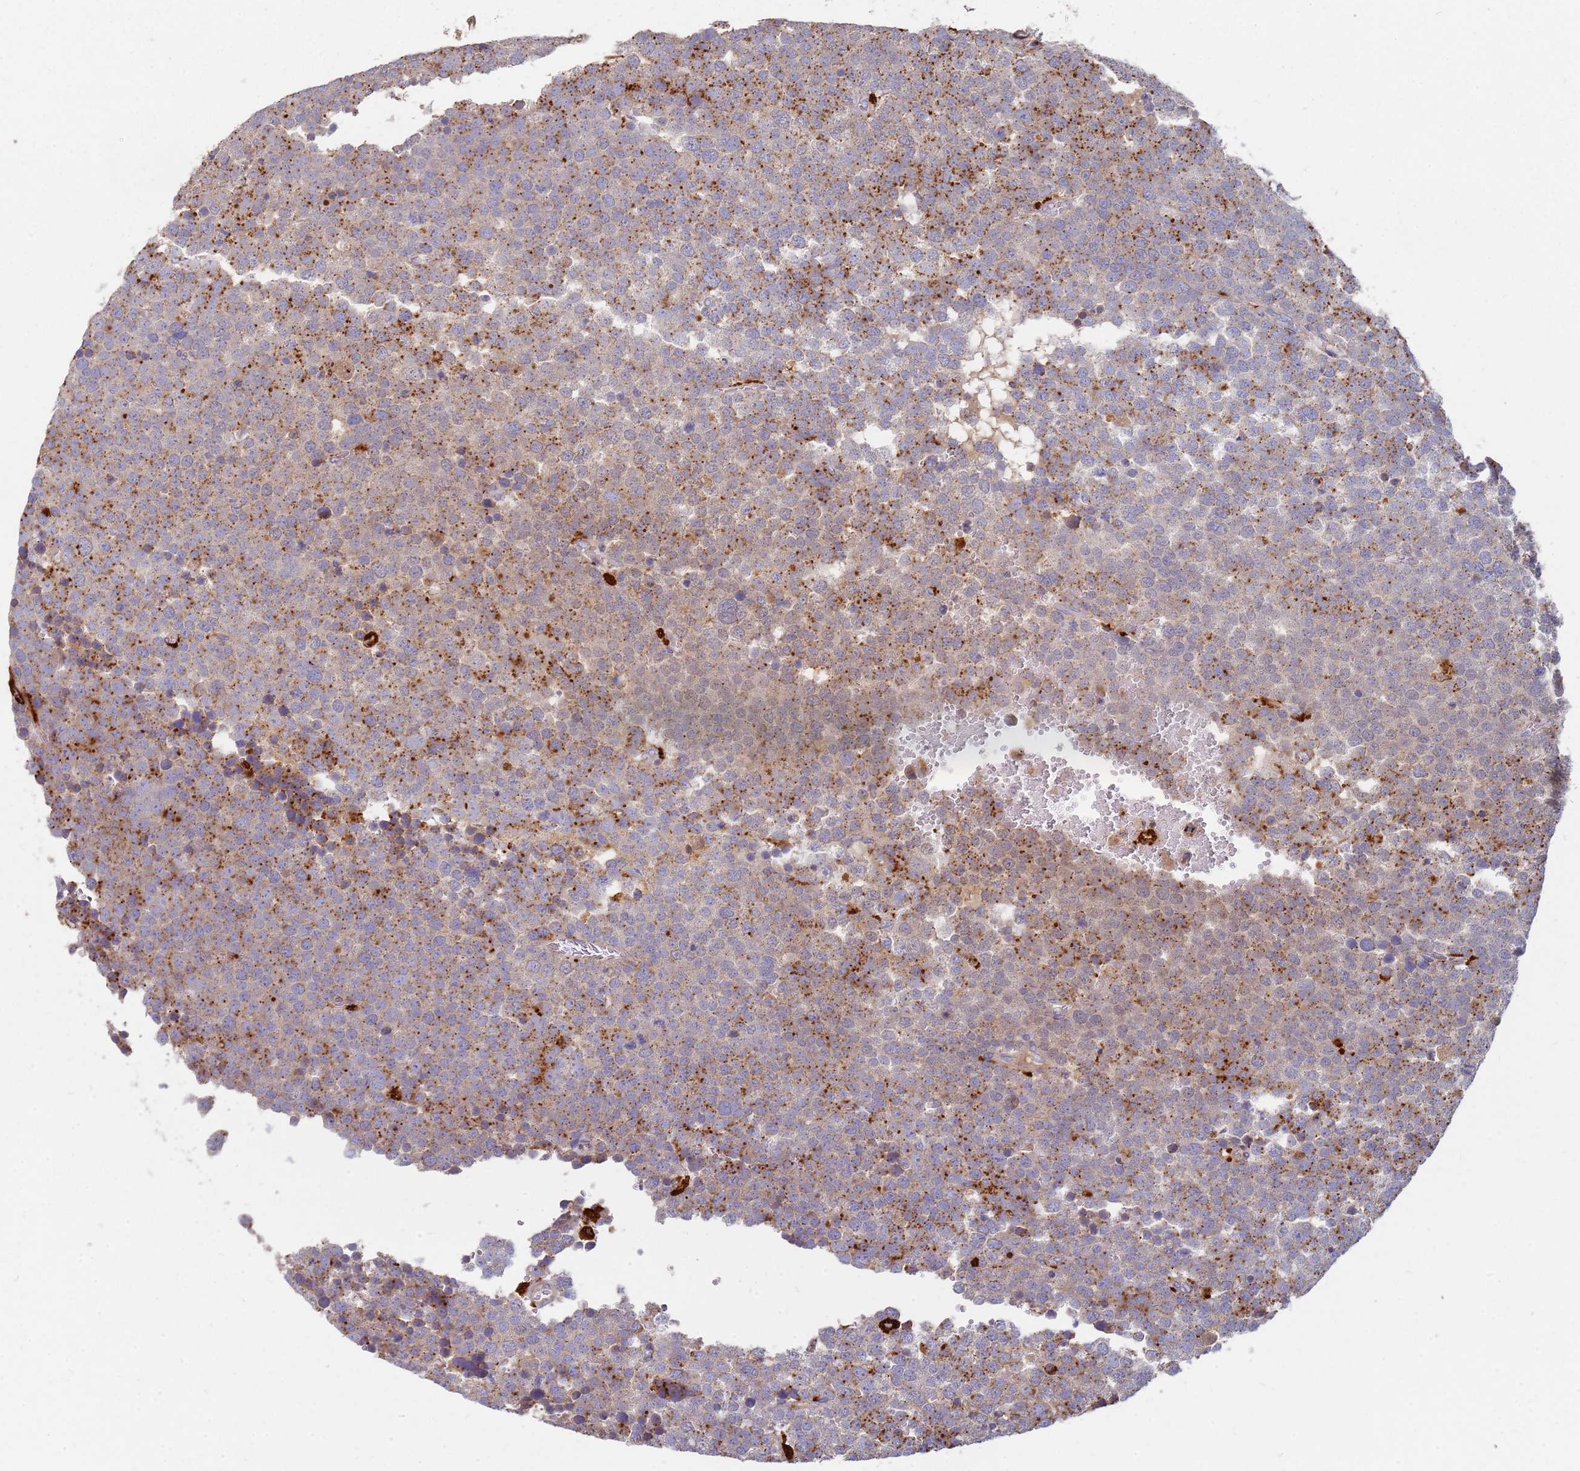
{"staining": {"intensity": "moderate", "quantity": "25%-75%", "location": "cytoplasmic/membranous"}, "tissue": "testis cancer", "cell_type": "Tumor cells", "image_type": "cancer", "snomed": [{"axis": "morphology", "description": "Seminoma, NOS"}, {"axis": "topography", "description": "Testis"}], "caption": "Human testis seminoma stained for a protein (brown) displays moderate cytoplasmic/membranous positive positivity in about 25%-75% of tumor cells.", "gene": "TMEM229B", "patient": {"sex": "male", "age": 71}}